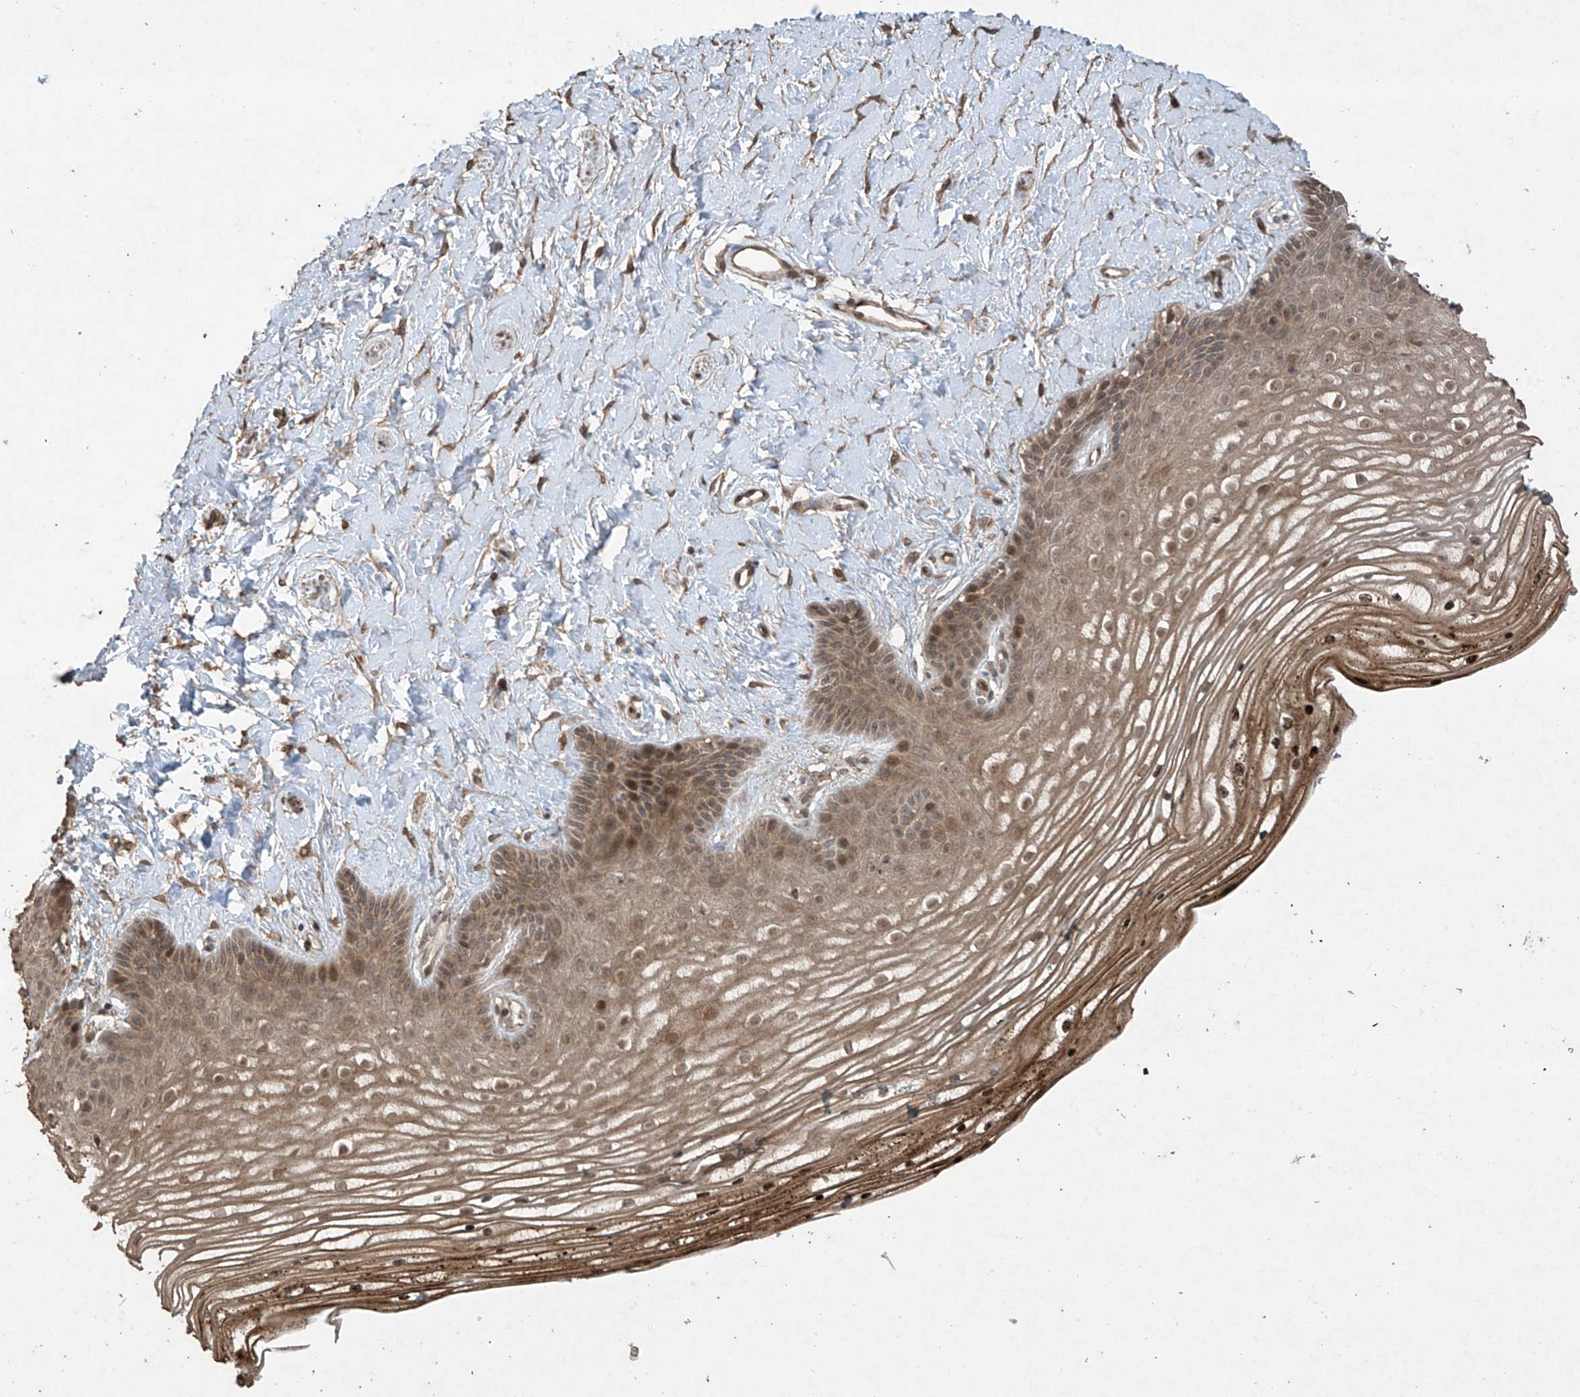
{"staining": {"intensity": "moderate", "quantity": ">75%", "location": "cytoplasmic/membranous,nuclear"}, "tissue": "vagina", "cell_type": "Squamous epithelial cells", "image_type": "normal", "snomed": [{"axis": "morphology", "description": "Normal tissue, NOS"}, {"axis": "topography", "description": "Vagina"}, {"axis": "topography", "description": "Cervix"}], "caption": "DAB (3,3'-diaminobenzidine) immunohistochemical staining of normal vagina displays moderate cytoplasmic/membranous,nuclear protein staining in about >75% of squamous epithelial cells. The protein is stained brown, and the nuclei are stained in blue (DAB (3,3'-diaminobenzidine) IHC with brightfield microscopy, high magnification).", "gene": "PGPEP1", "patient": {"sex": "female", "age": 40}}